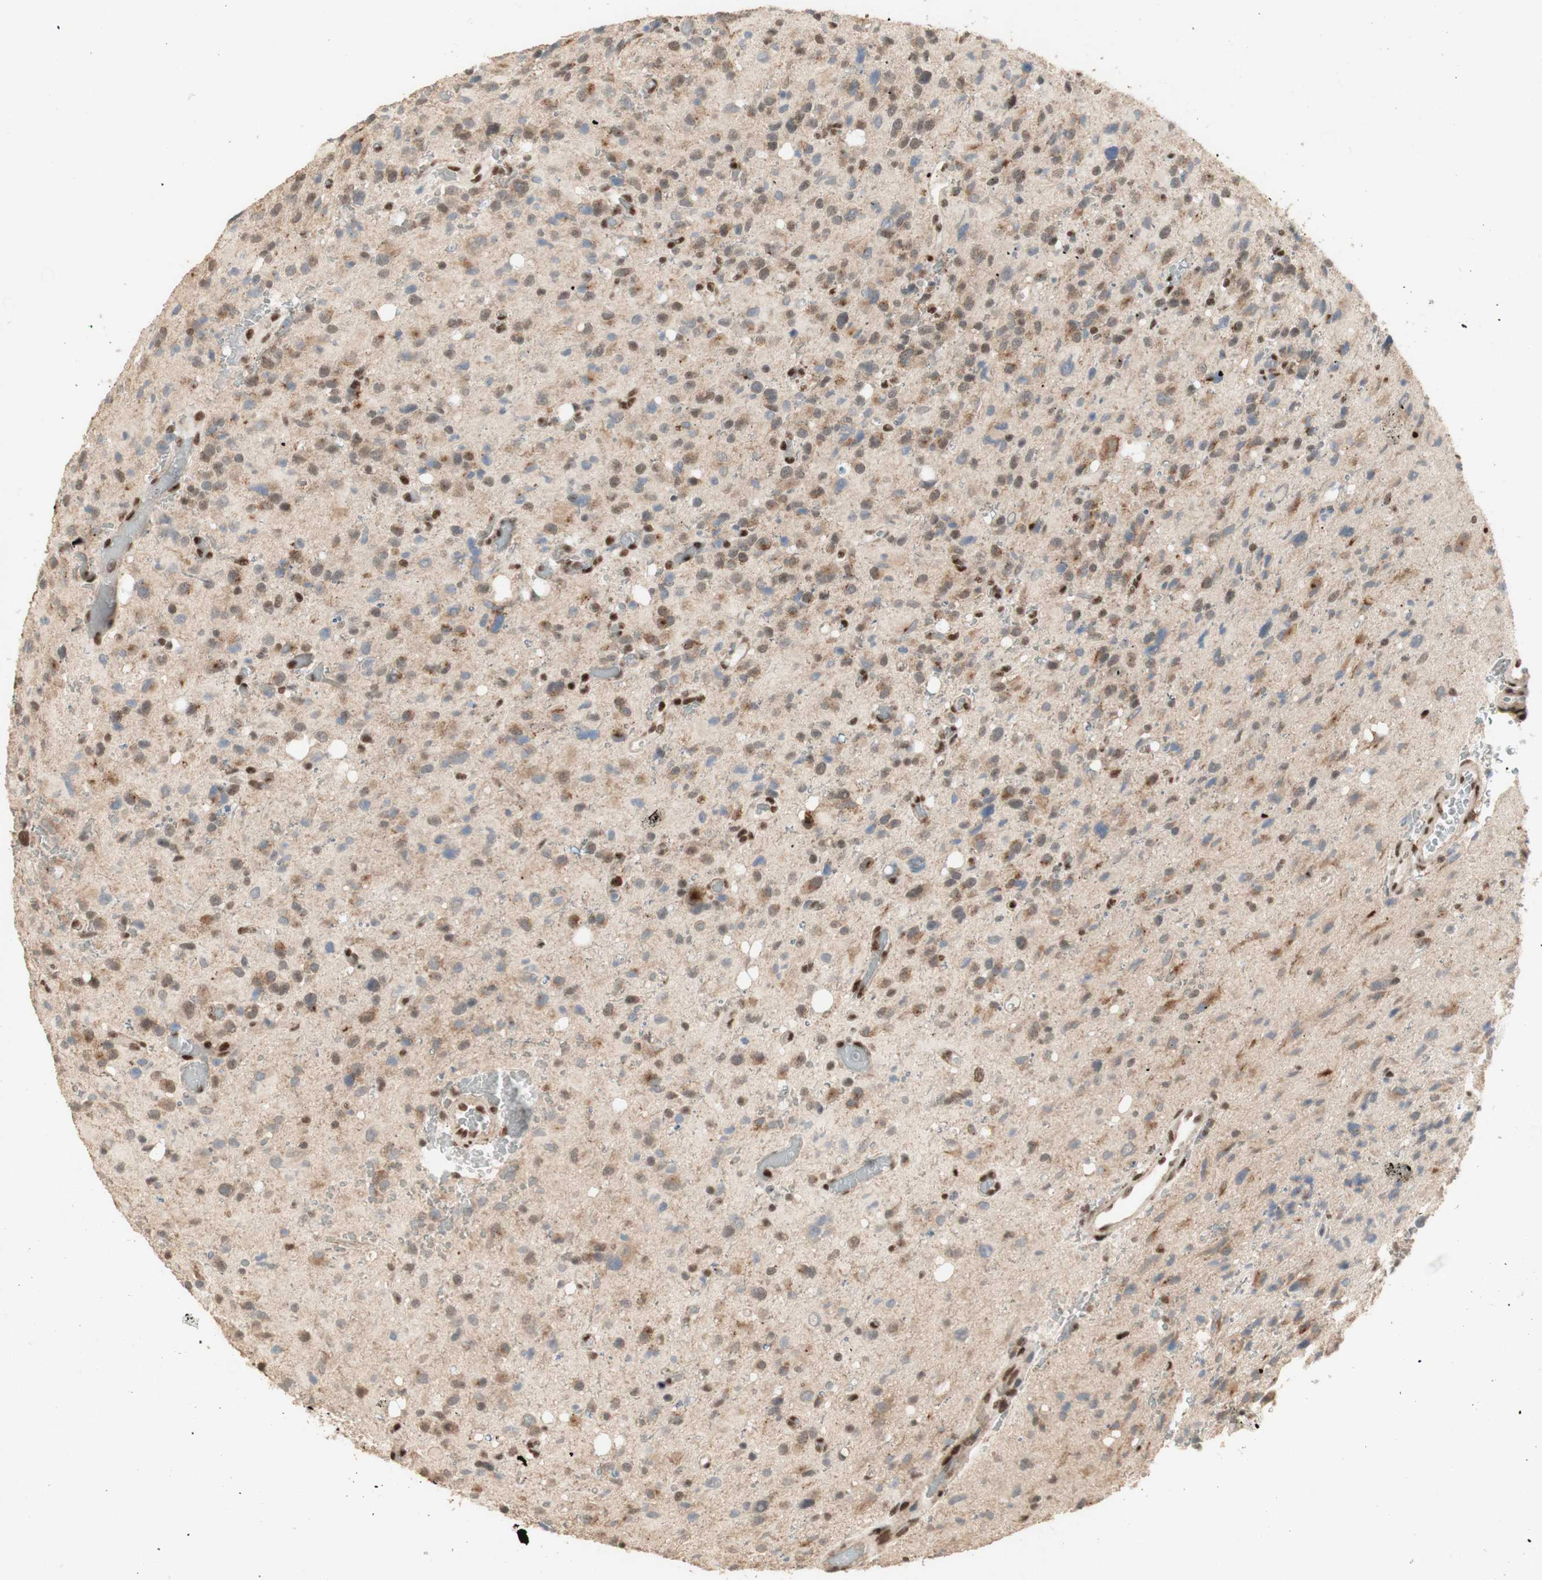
{"staining": {"intensity": "moderate", "quantity": ">75%", "location": "cytoplasmic/membranous,nuclear"}, "tissue": "glioma", "cell_type": "Tumor cells", "image_type": "cancer", "snomed": [{"axis": "morphology", "description": "Glioma, malignant, High grade"}, {"axis": "topography", "description": "Brain"}], "caption": "Malignant glioma (high-grade) stained with immunohistochemistry demonstrates moderate cytoplasmic/membranous and nuclear positivity in approximately >75% of tumor cells. The protein is stained brown, and the nuclei are stained in blue (DAB IHC with brightfield microscopy, high magnification).", "gene": "FOXP1", "patient": {"sex": "male", "age": 48}}